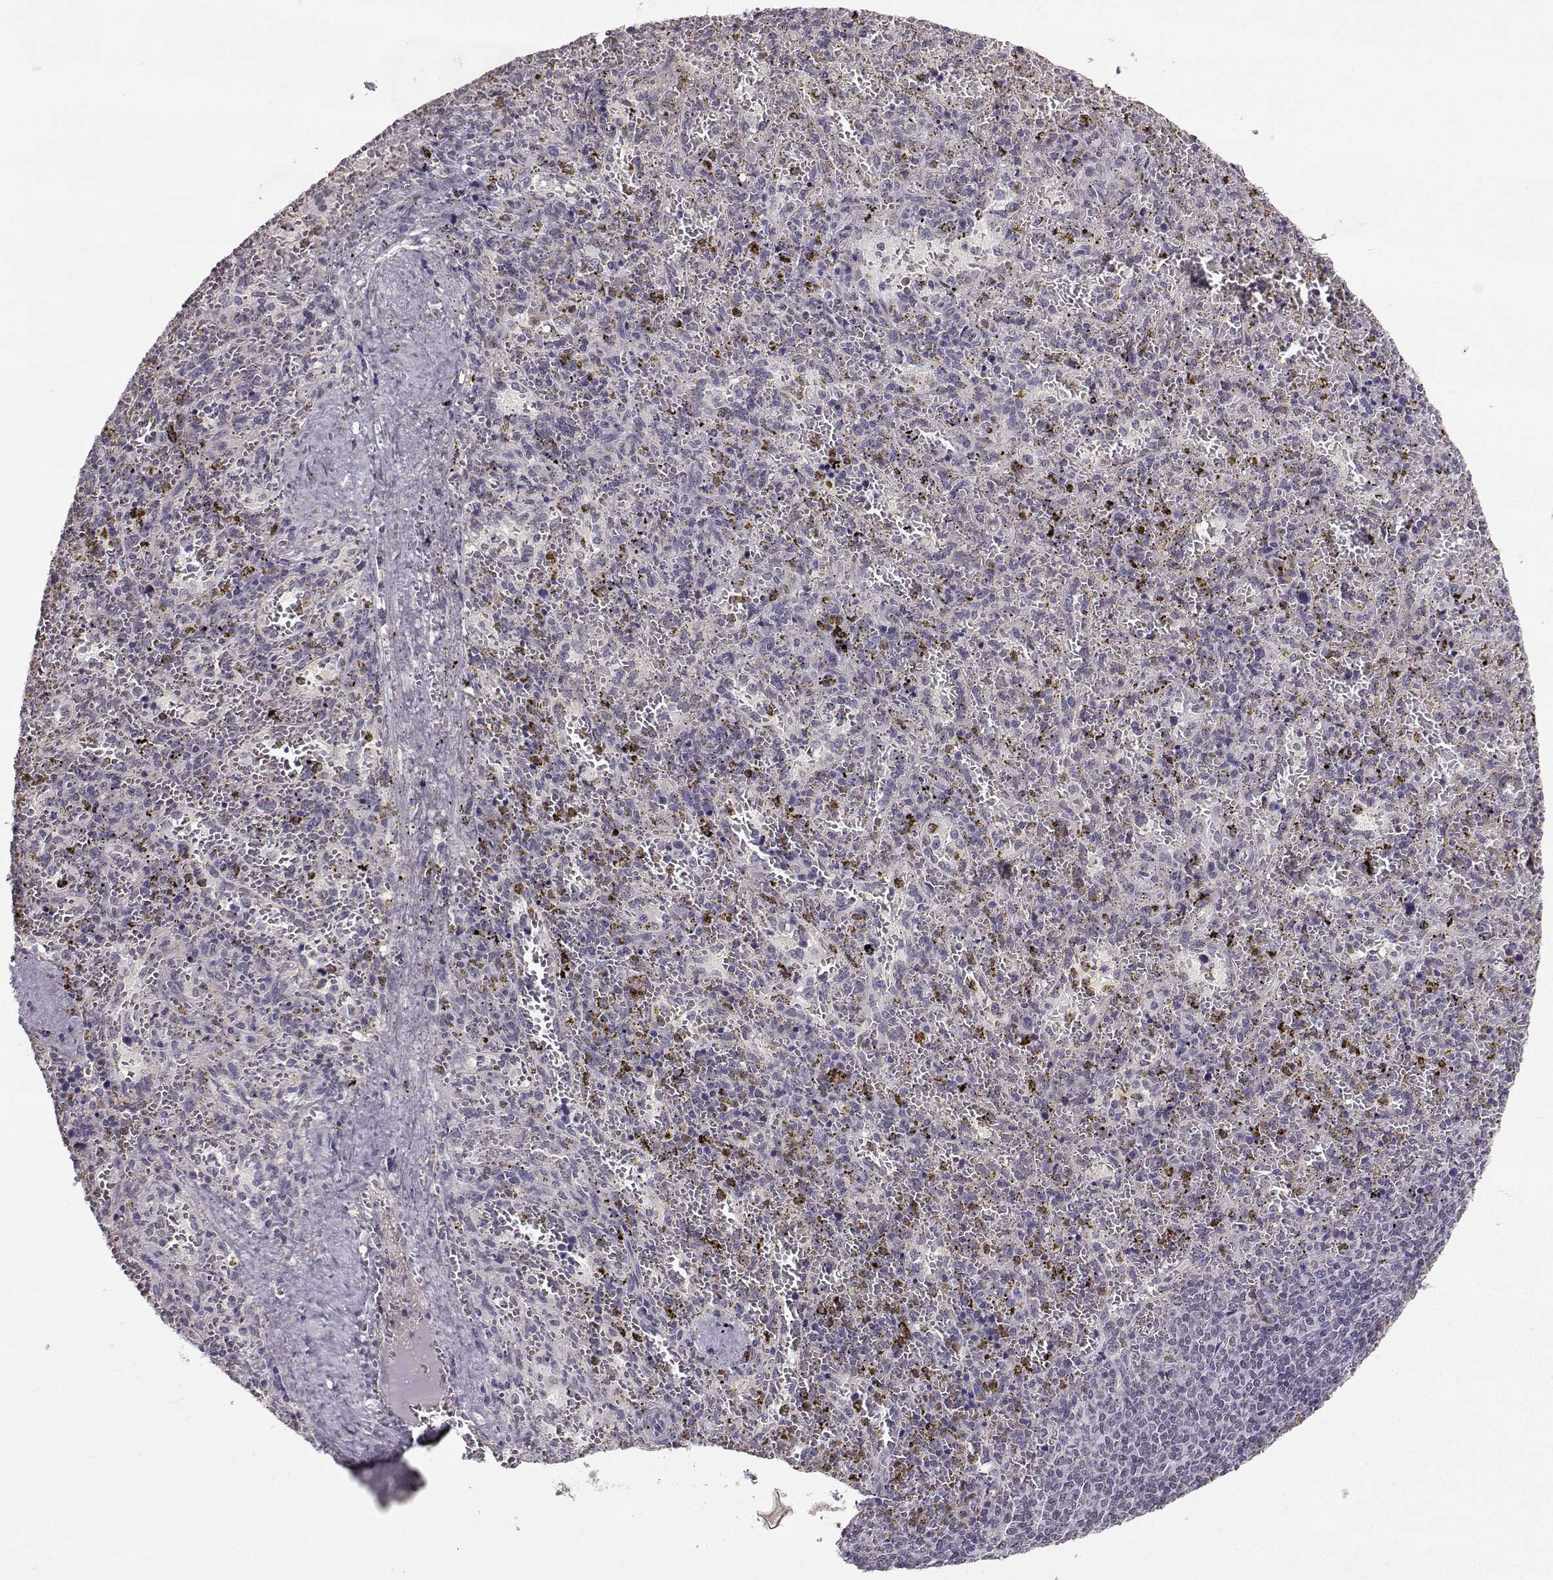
{"staining": {"intensity": "negative", "quantity": "none", "location": "none"}, "tissue": "spleen", "cell_type": "Cells in red pulp", "image_type": "normal", "snomed": [{"axis": "morphology", "description": "Normal tissue, NOS"}, {"axis": "topography", "description": "Spleen"}], "caption": "This photomicrograph is of benign spleen stained with immunohistochemistry to label a protein in brown with the nuclei are counter-stained blue. There is no expression in cells in red pulp. Nuclei are stained in blue.", "gene": "TSPYL5", "patient": {"sex": "female", "age": 50}}